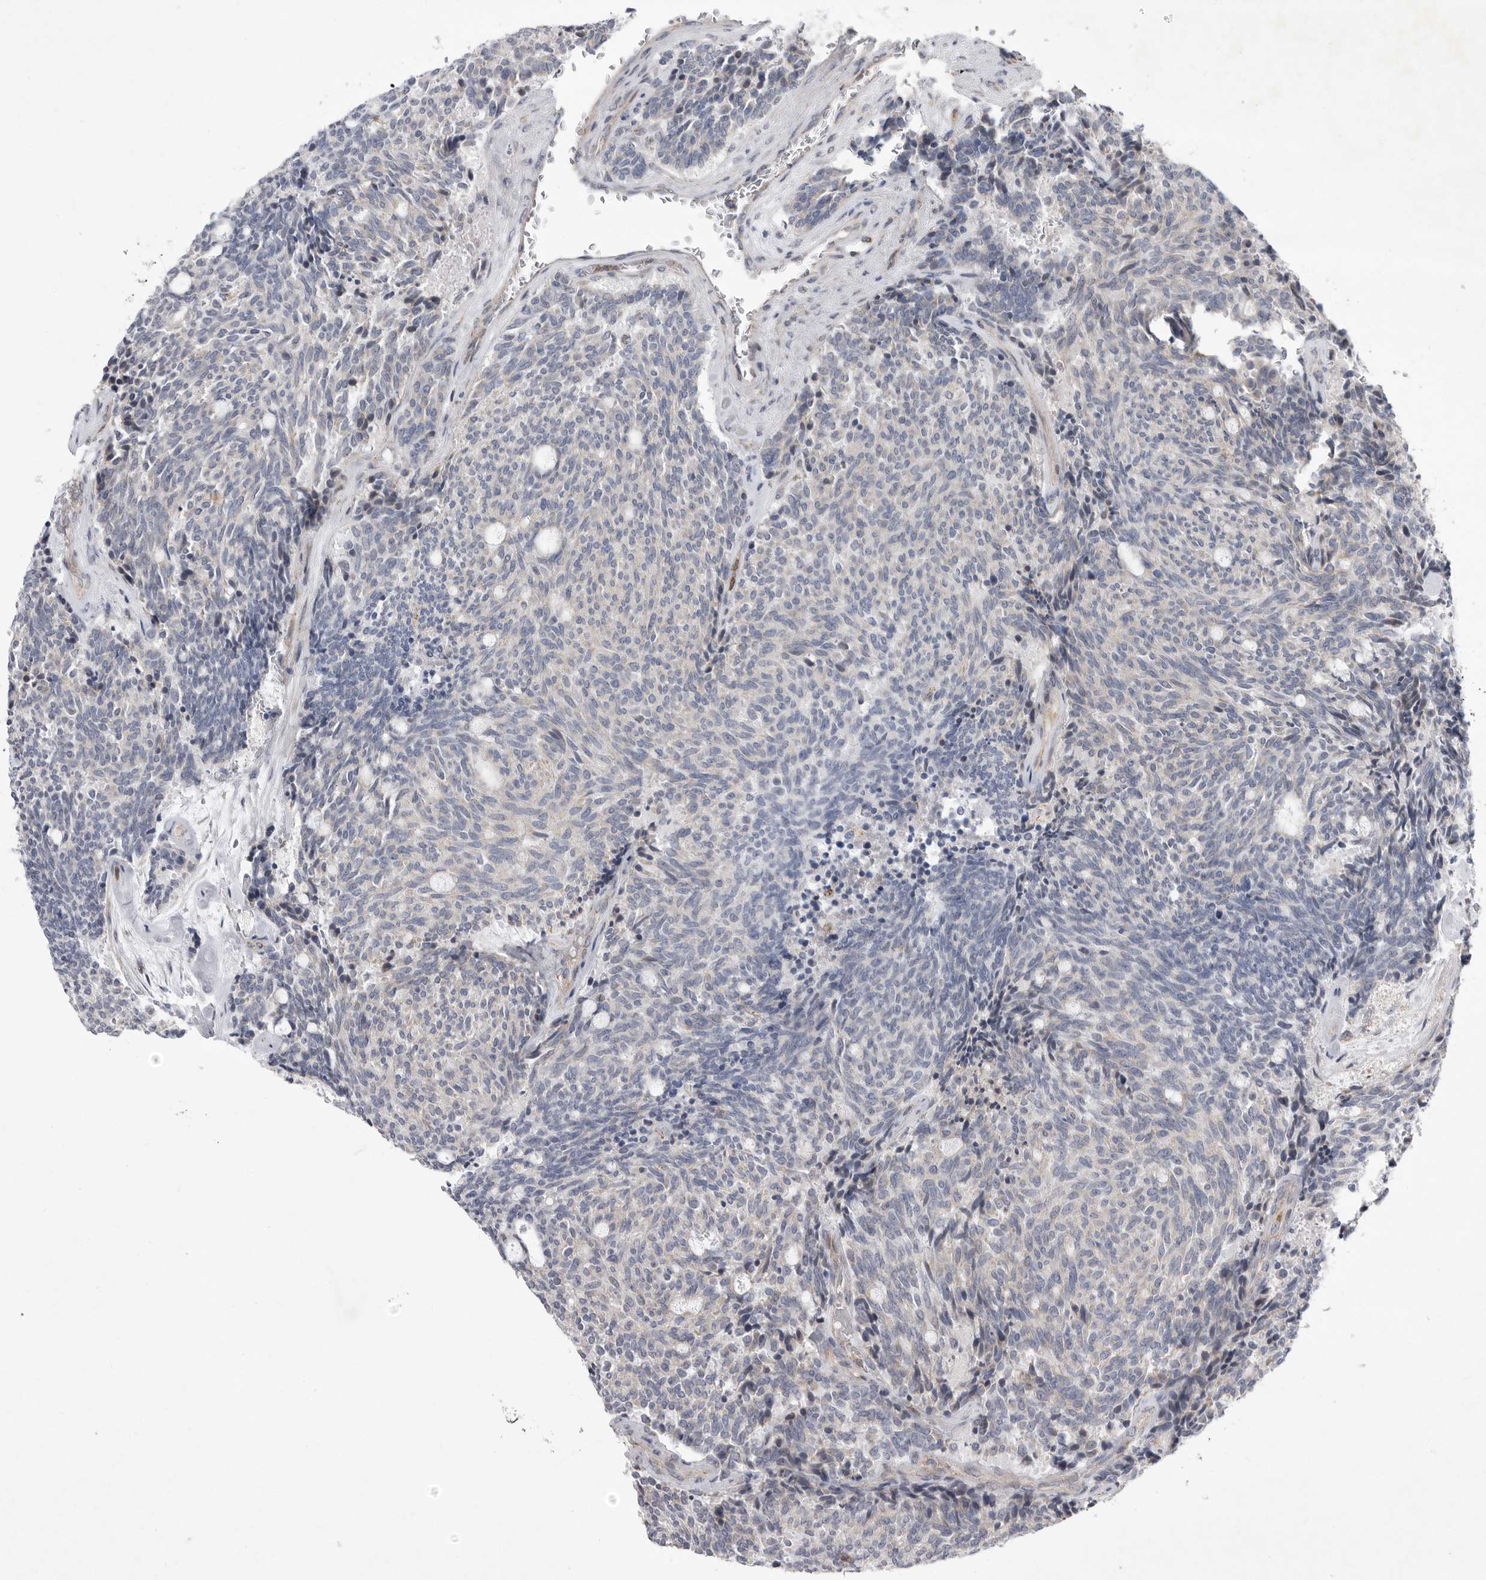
{"staining": {"intensity": "negative", "quantity": "none", "location": "none"}, "tissue": "carcinoid", "cell_type": "Tumor cells", "image_type": "cancer", "snomed": [{"axis": "morphology", "description": "Carcinoid, malignant, NOS"}, {"axis": "topography", "description": "Pancreas"}], "caption": "This is an immunohistochemistry photomicrograph of carcinoid. There is no staining in tumor cells.", "gene": "MPZL1", "patient": {"sex": "female", "age": 54}}